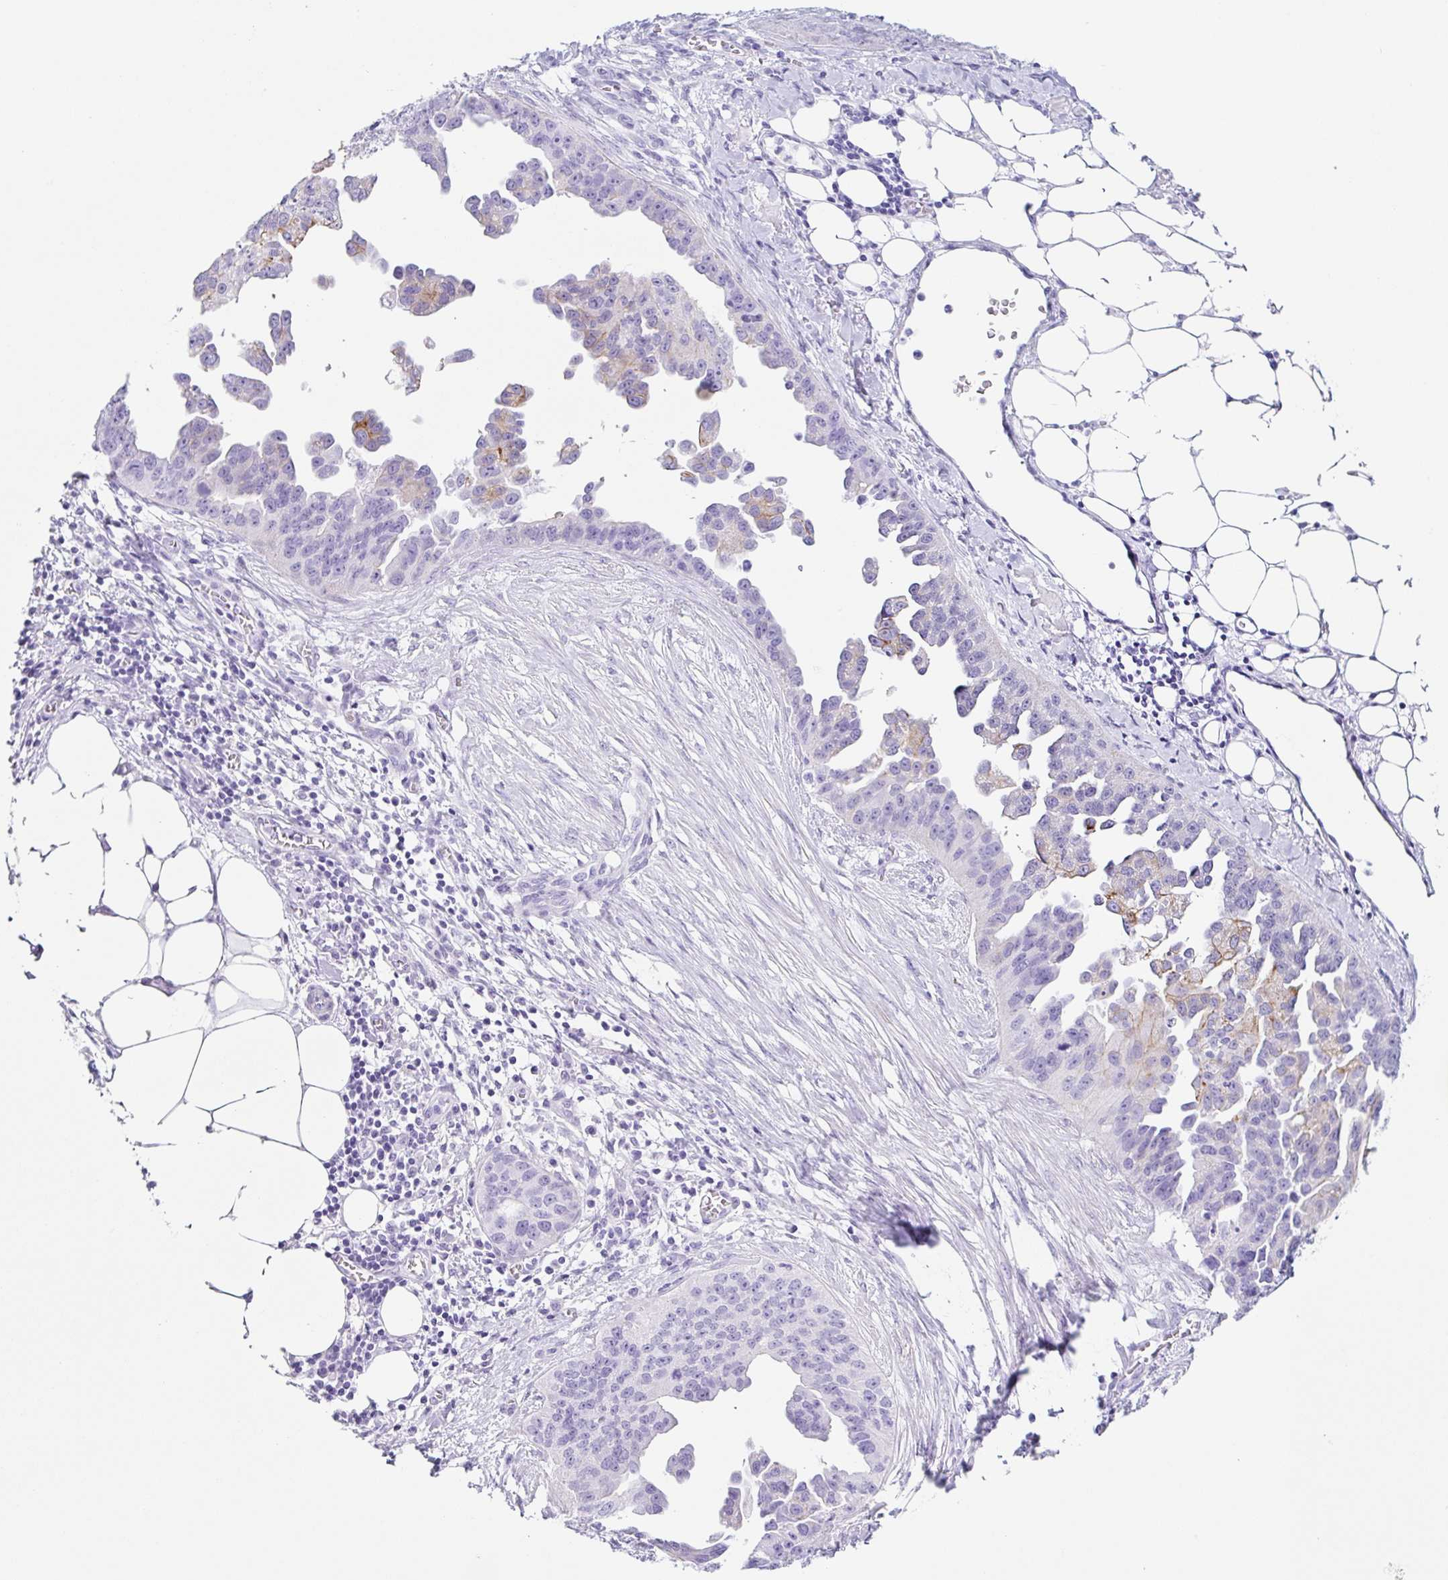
{"staining": {"intensity": "weak", "quantity": "<25%", "location": "cytoplasmic/membranous"}, "tissue": "ovarian cancer", "cell_type": "Tumor cells", "image_type": "cancer", "snomed": [{"axis": "morphology", "description": "Cystadenocarcinoma, serous, NOS"}, {"axis": "topography", "description": "Ovary"}], "caption": "A photomicrograph of human ovarian serous cystadenocarcinoma is negative for staining in tumor cells.", "gene": "CLDND2", "patient": {"sex": "female", "age": 75}}